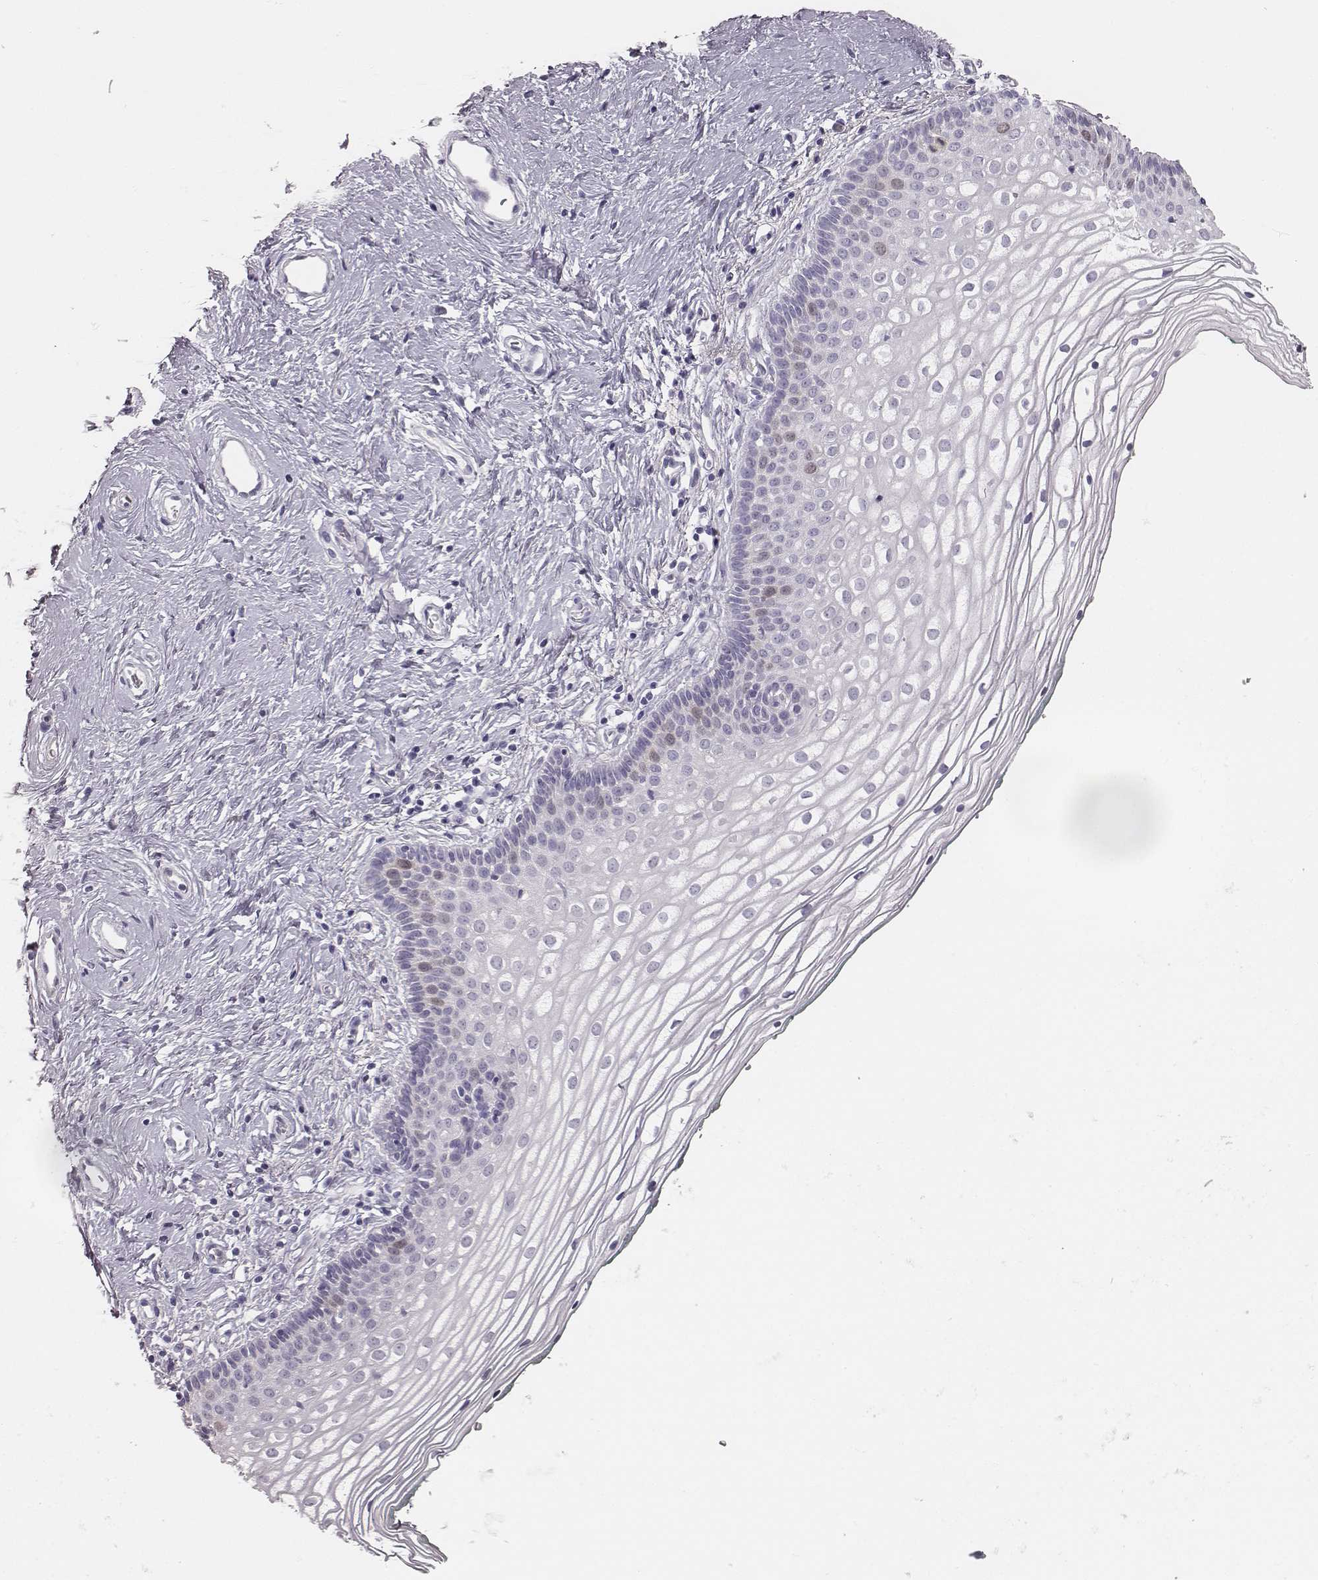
{"staining": {"intensity": "negative", "quantity": "none", "location": "none"}, "tissue": "vagina", "cell_type": "Squamous epithelial cells", "image_type": "normal", "snomed": [{"axis": "morphology", "description": "Normal tissue, NOS"}, {"axis": "topography", "description": "Vagina"}], "caption": "Protein analysis of unremarkable vagina demonstrates no significant expression in squamous epithelial cells.", "gene": "PBK", "patient": {"sex": "female", "age": 36}}